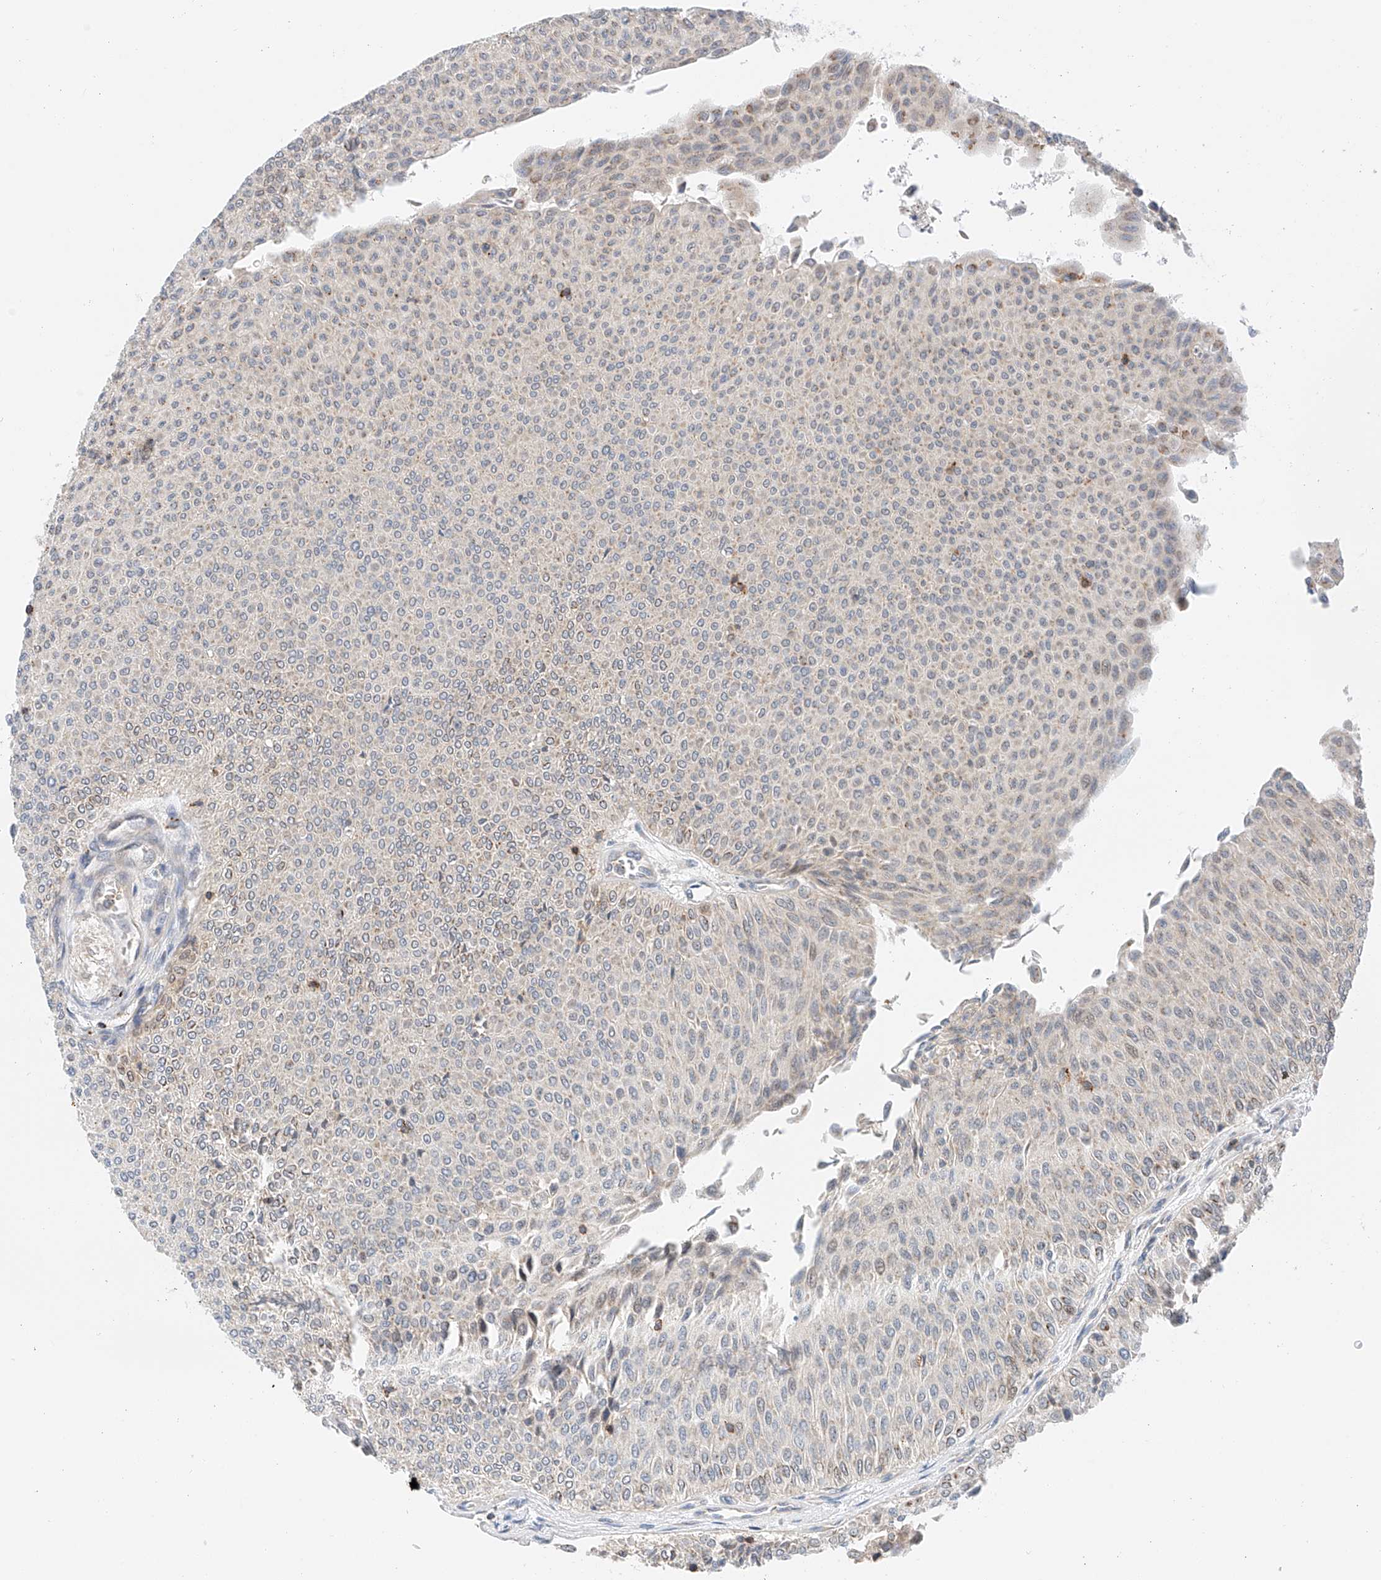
{"staining": {"intensity": "negative", "quantity": "none", "location": "none"}, "tissue": "urothelial cancer", "cell_type": "Tumor cells", "image_type": "cancer", "snomed": [{"axis": "morphology", "description": "Urothelial carcinoma, Low grade"}, {"axis": "topography", "description": "Urinary bladder"}], "caption": "There is no significant staining in tumor cells of urothelial cancer.", "gene": "MFN2", "patient": {"sex": "male", "age": 78}}